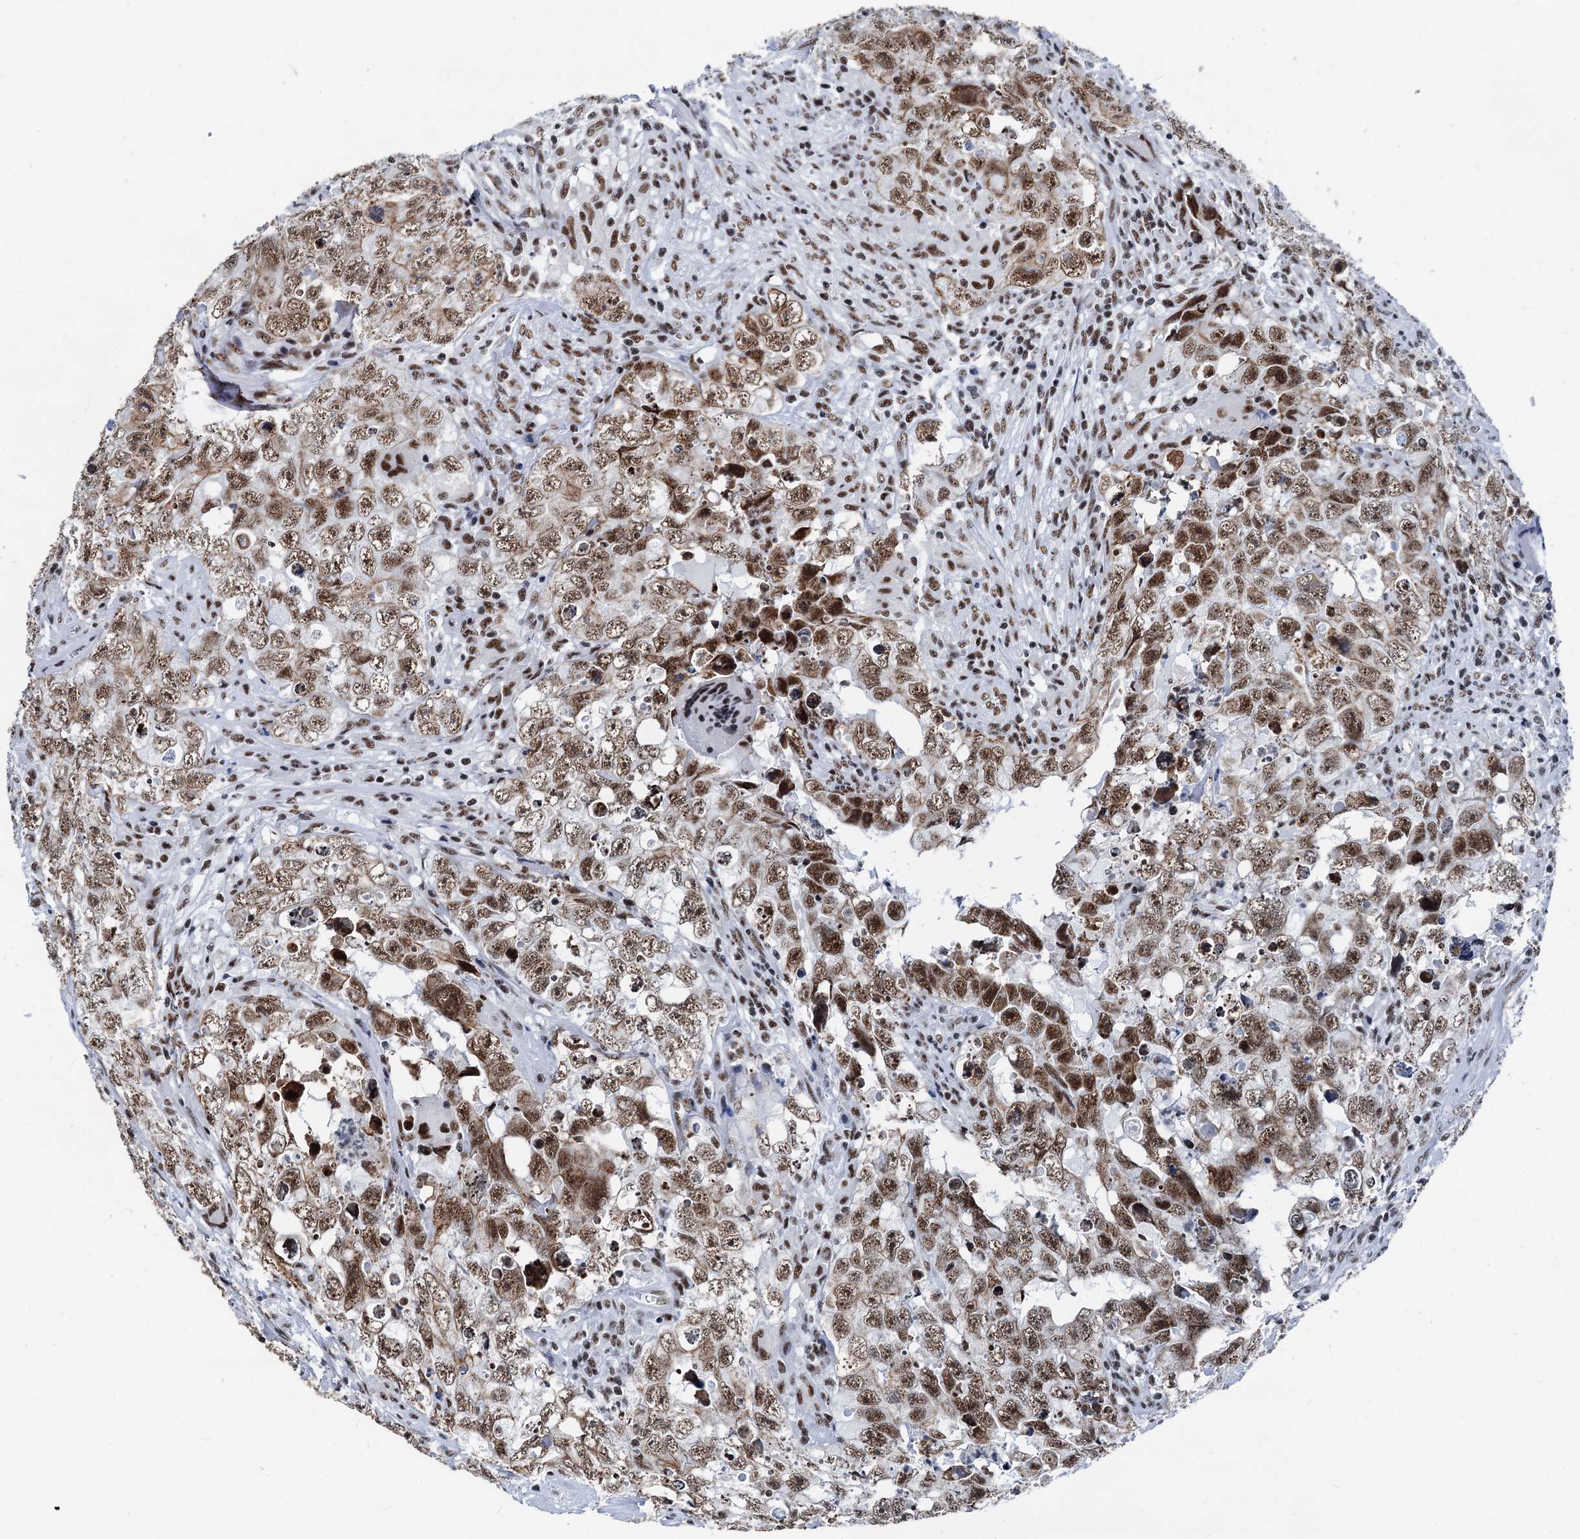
{"staining": {"intensity": "moderate", "quantity": ">75%", "location": "nuclear"}, "tissue": "testis cancer", "cell_type": "Tumor cells", "image_type": "cancer", "snomed": [{"axis": "morphology", "description": "Seminoma, NOS"}, {"axis": "morphology", "description": "Carcinoma, Embryonal, NOS"}, {"axis": "topography", "description": "Testis"}], "caption": "Testis embryonal carcinoma was stained to show a protein in brown. There is medium levels of moderate nuclear expression in approximately >75% of tumor cells.", "gene": "DDX23", "patient": {"sex": "male", "age": 43}}